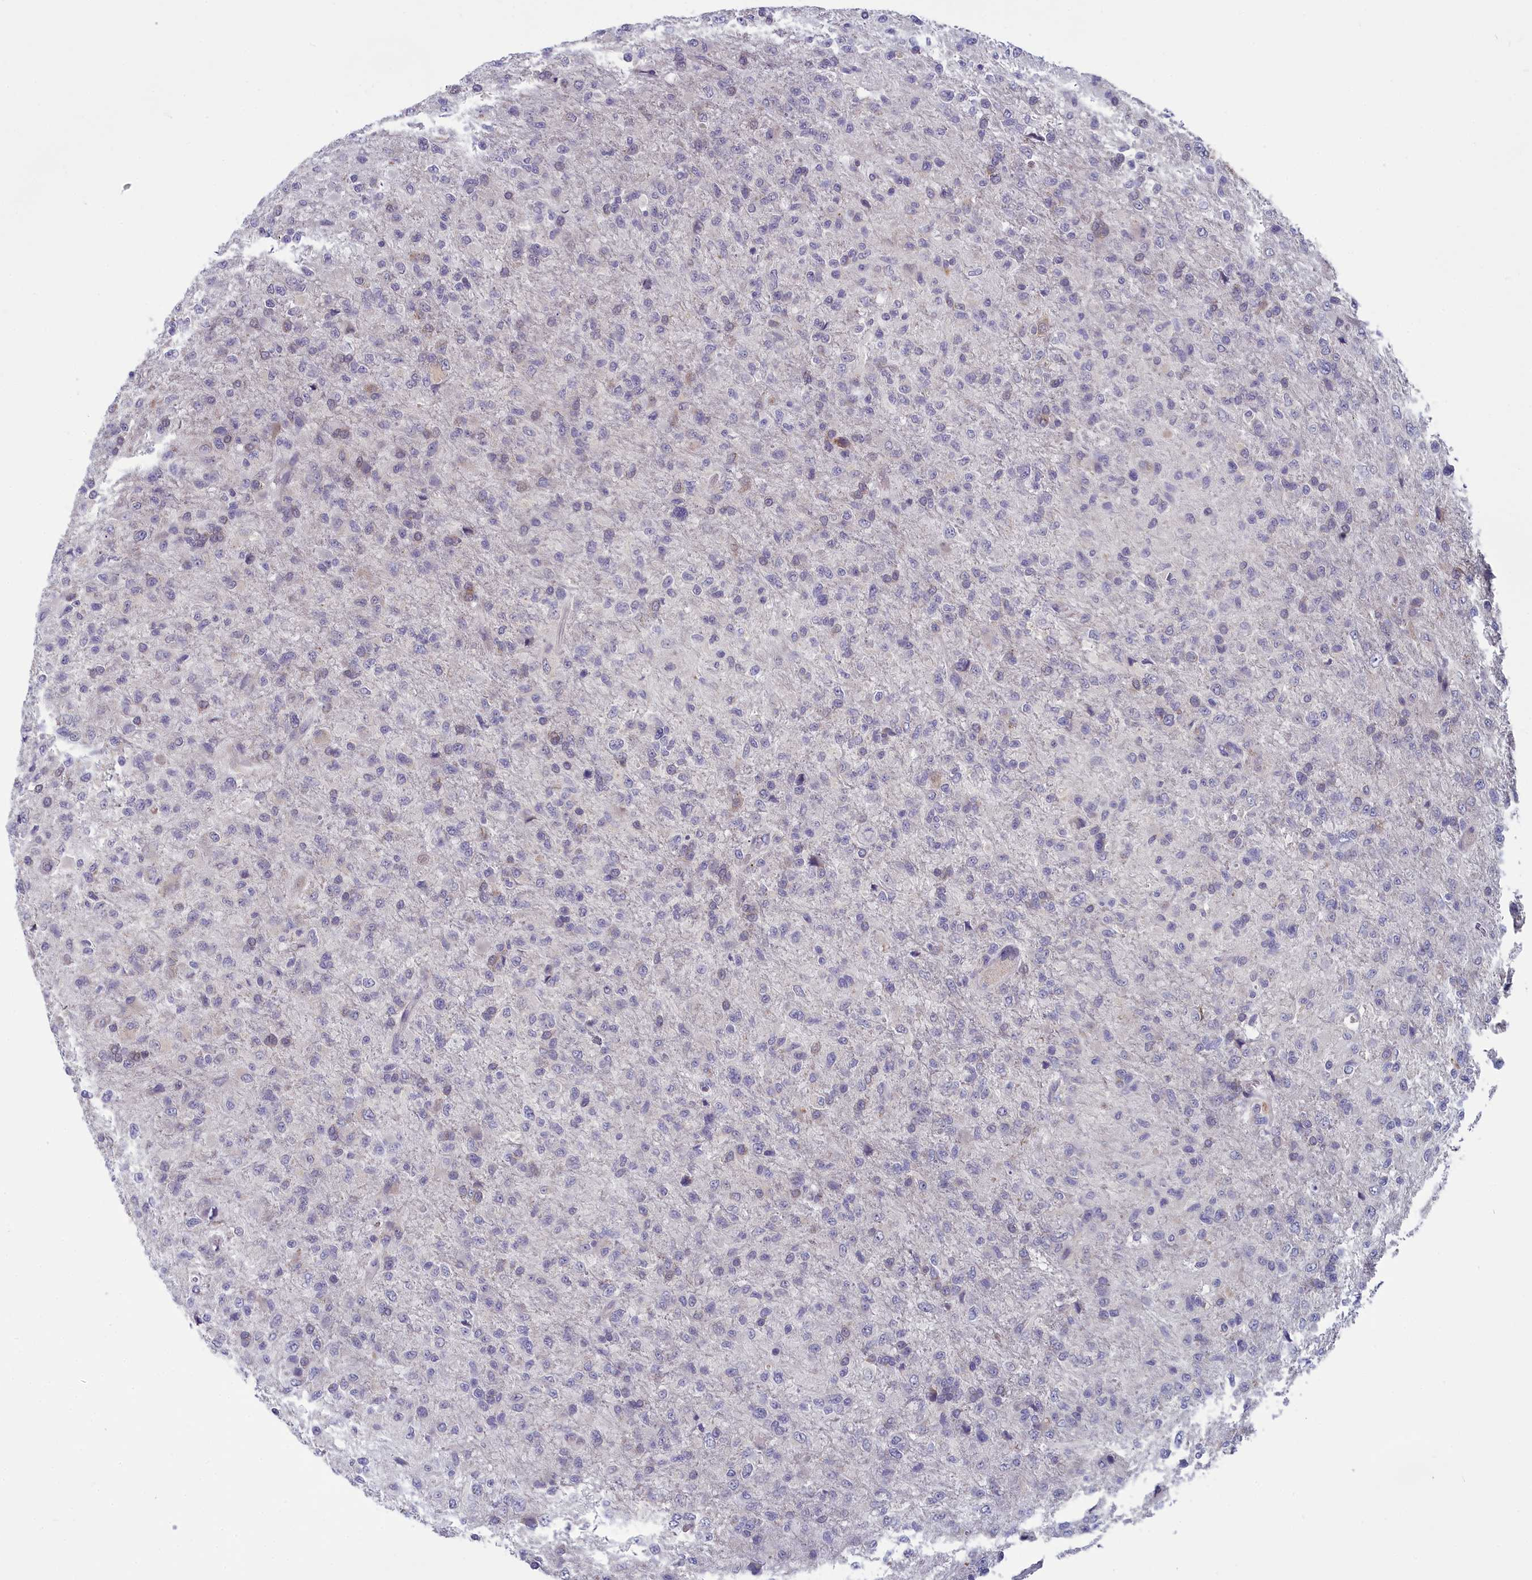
{"staining": {"intensity": "negative", "quantity": "none", "location": "none"}, "tissue": "glioma", "cell_type": "Tumor cells", "image_type": "cancer", "snomed": [{"axis": "morphology", "description": "Glioma, malignant, High grade"}, {"axis": "topography", "description": "Brain"}], "caption": "A micrograph of malignant glioma (high-grade) stained for a protein reveals no brown staining in tumor cells. The staining is performed using DAB brown chromogen with nuclei counter-stained in using hematoxylin.", "gene": "MRI1", "patient": {"sex": "female", "age": 74}}